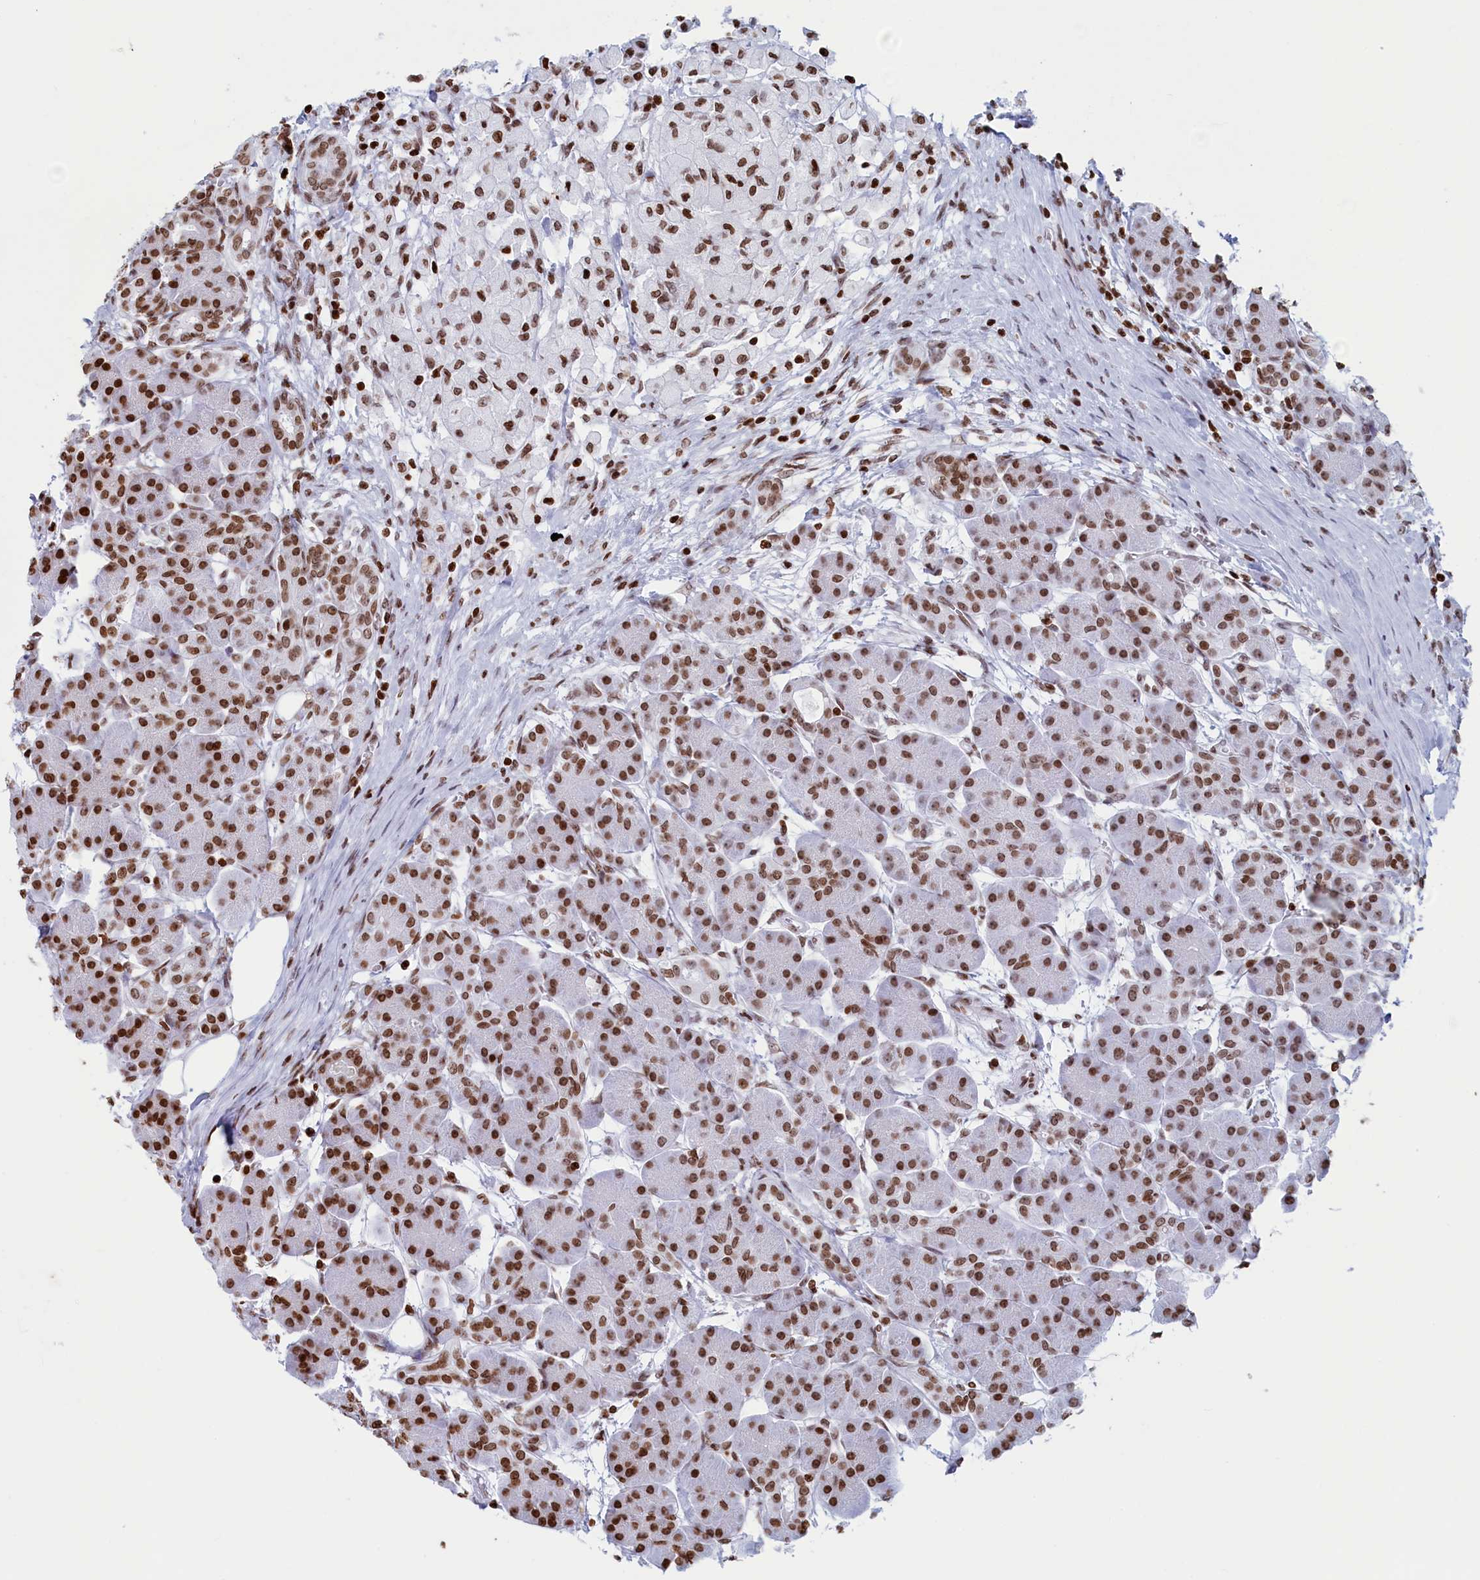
{"staining": {"intensity": "moderate", "quantity": ">75%", "location": "nuclear"}, "tissue": "pancreas", "cell_type": "Exocrine glandular cells", "image_type": "normal", "snomed": [{"axis": "morphology", "description": "Normal tissue, NOS"}, {"axis": "topography", "description": "Pancreas"}], "caption": "IHC of unremarkable pancreas exhibits medium levels of moderate nuclear staining in about >75% of exocrine glandular cells. The protein is shown in brown color, while the nuclei are stained blue.", "gene": "APOBEC3A", "patient": {"sex": "male", "age": 63}}